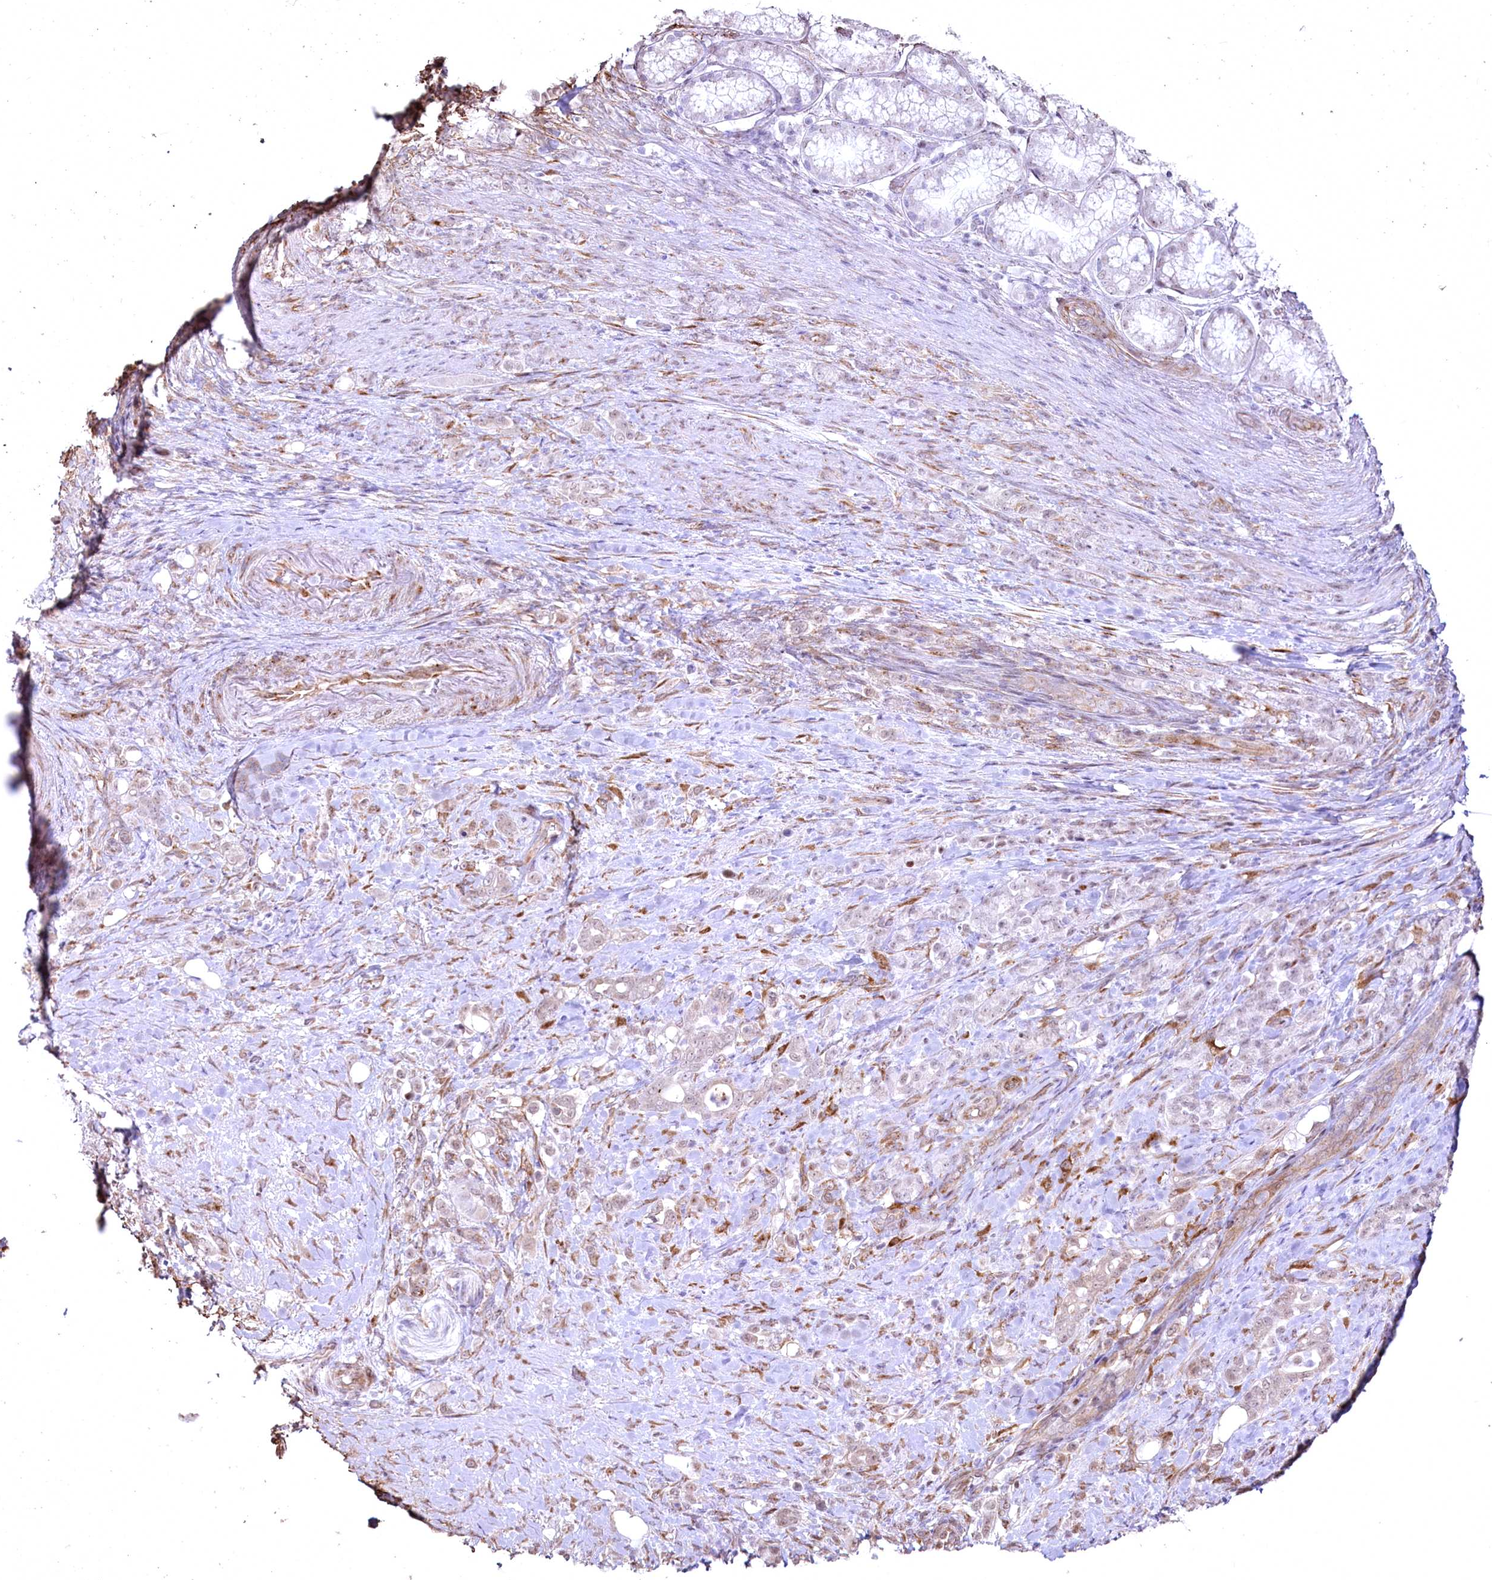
{"staining": {"intensity": "weak", "quantity": "<25%", "location": "nuclear"}, "tissue": "stomach cancer", "cell_type": "Tumor cells", "image_type": "cancer", "snomed": [{"axis": "morphology", "description": "Adenocarcinoma, NOS"}, {"axis": "topography", "description": "Stomach"}], "caption": "Immunohistochemistry (IHC) histopathology image of human stomach adenocarcinoma stained for a protein (brown), which reveals no positivity in tumor cells.", "gene": "YBX3", "patient": {"sex": "female", "age": 79}}